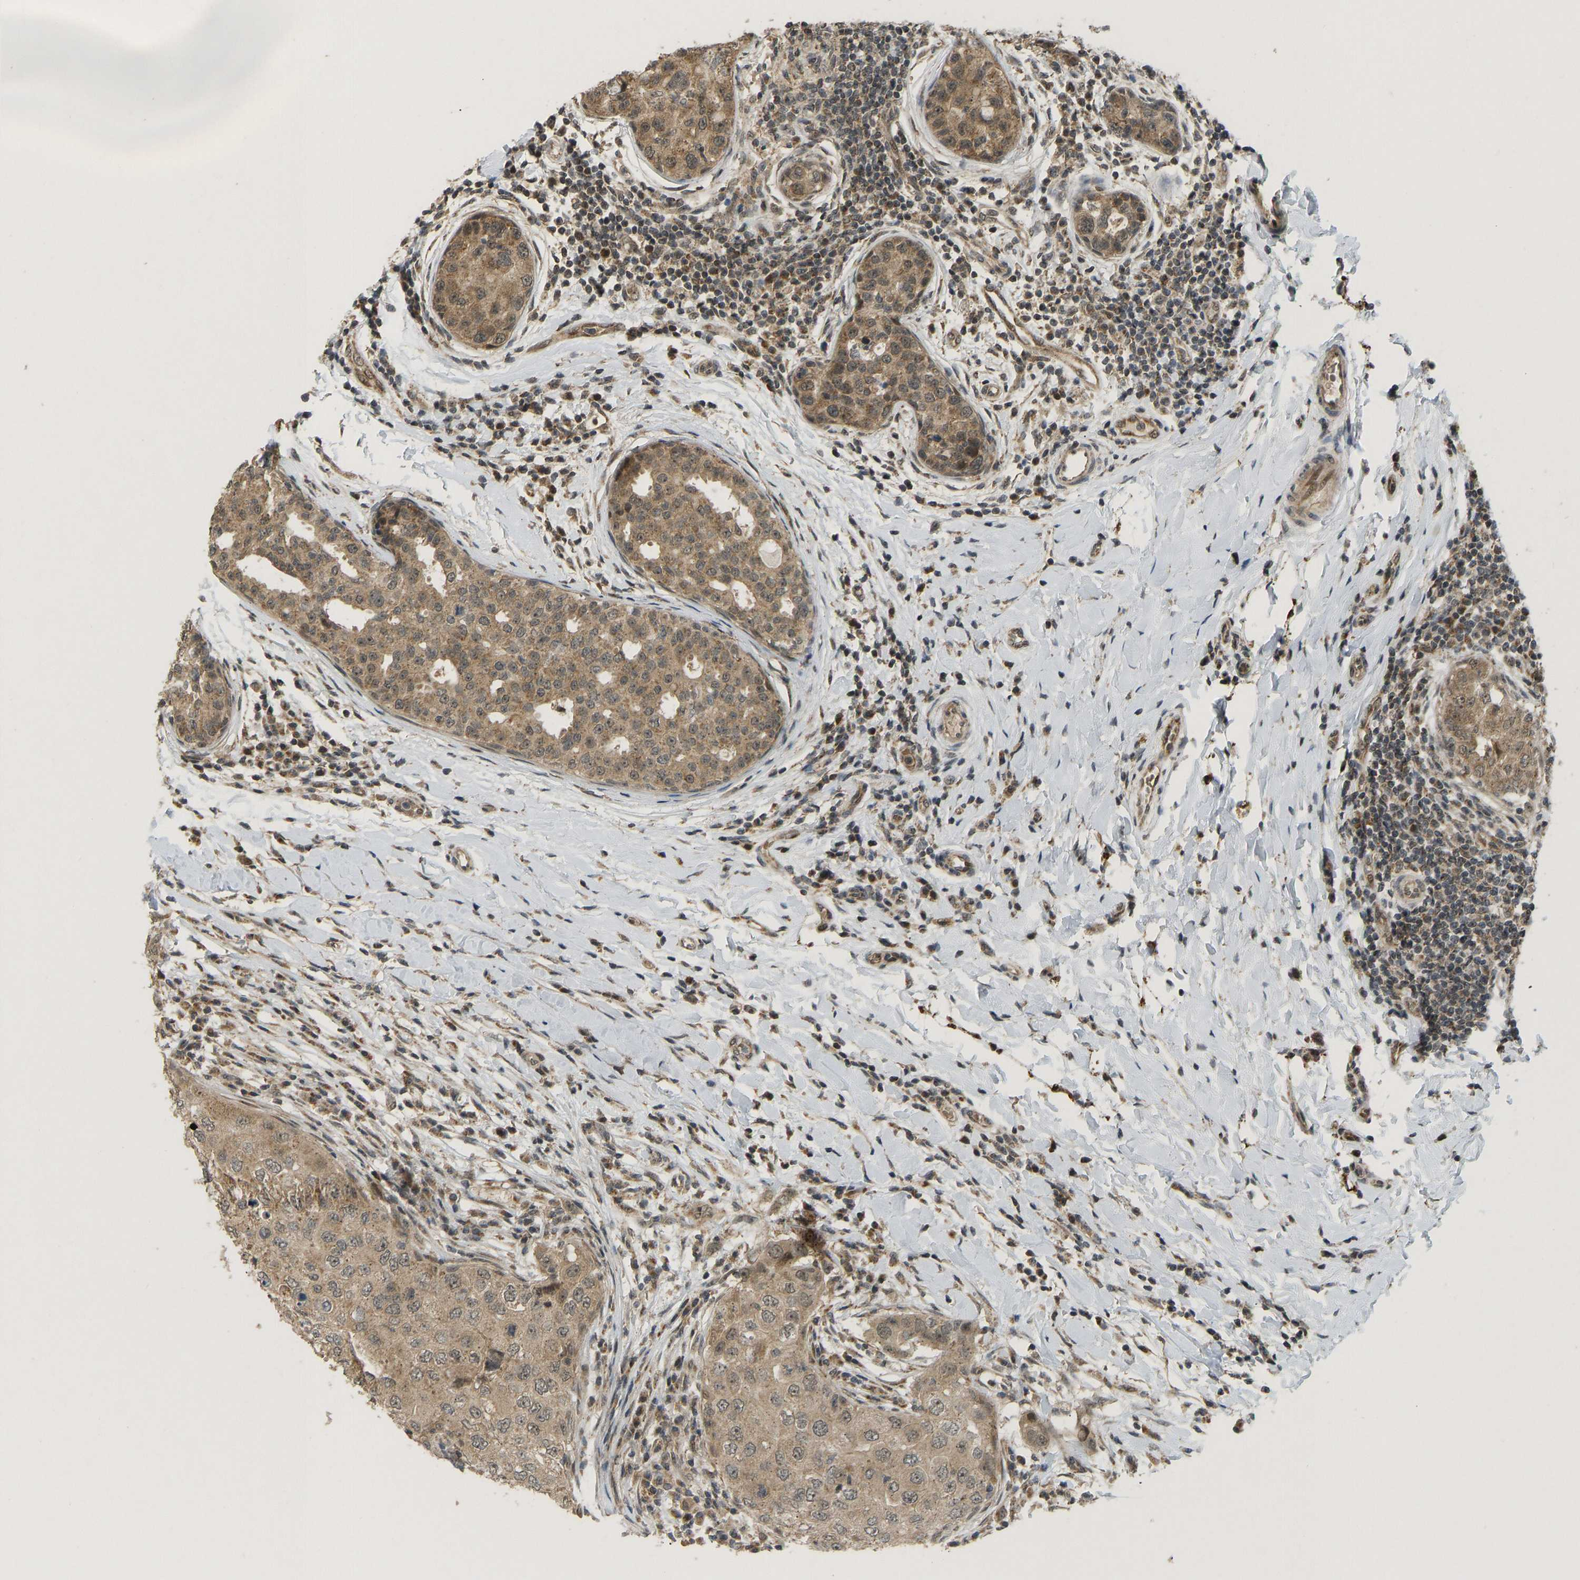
{"staining": {"intensity": "moderate", "quantity": ">75%", "location": "cytoplasmic/membranous"}, "tissue": "breast cancer", "cell_type": "Tumor cells", "image_type": "cancer", "snomed": [{"axis": "morphology", "description": "Duct carcinoma"}, {"axis": "topography", "description": "Breast"}], "caption": "This is an image of IHC staining of breast cancer (infiltrating ductal carcinoma), which shows moderate staining in the cytoplasmic/membranous of tumor cells.", "gene": "ACADS", "patient": {"sex": "female", "age": 27}}